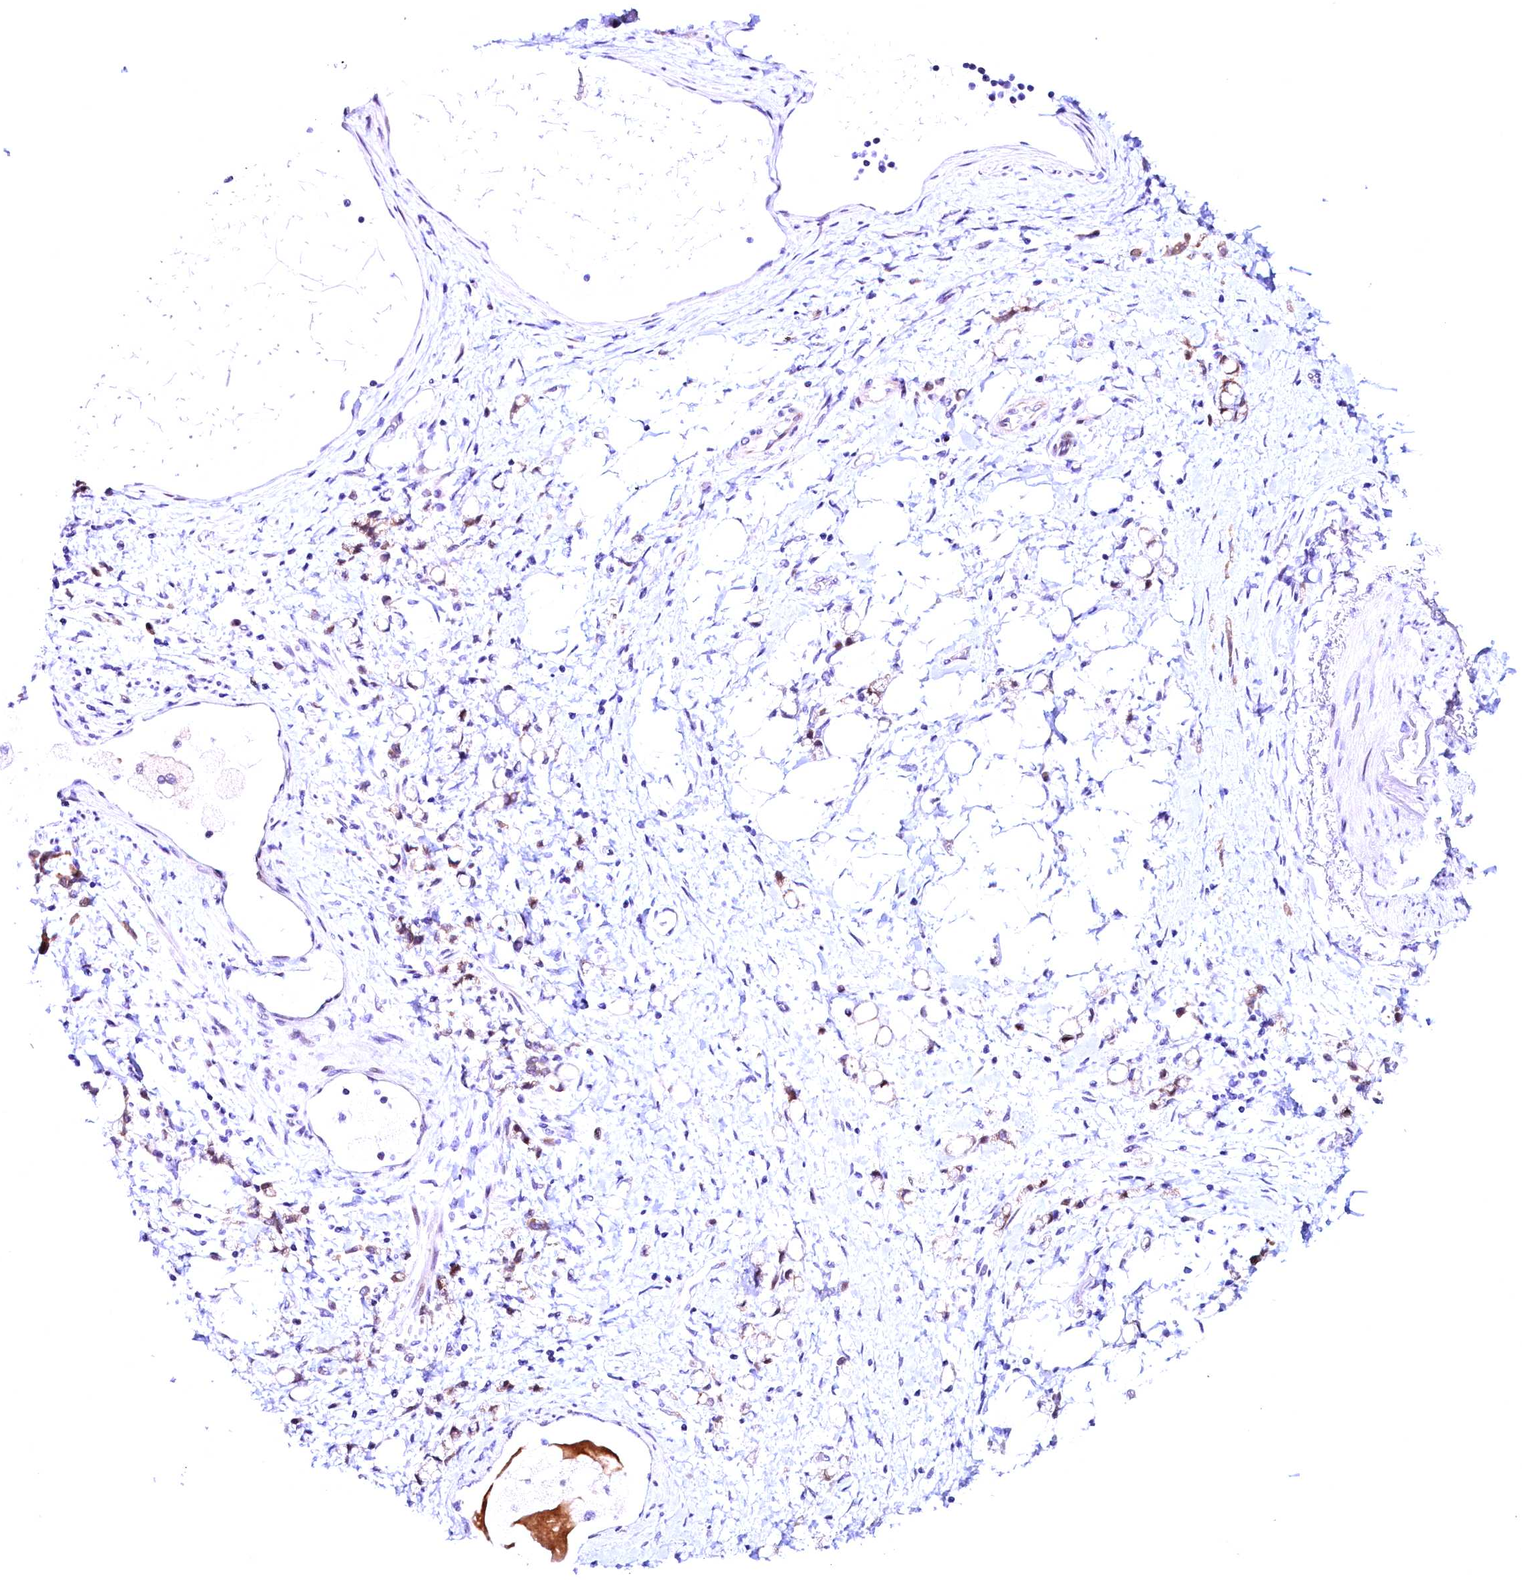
{"staining": {"intensity": "weak", "quantity": "<25%", "location": "cytoplasmic/membranous"}, "tissue": "stomach cancer", "cell_type": "Tumor cells", "image_type": "cancer", "snomed": [{"axis": "morphology", "description": "Adenocarcinoma, NOS"}, {"axis": "topography", "description": "Stomach"}], "caption": "Micrograph shows no significant protein positivity in tumor cells of adenocarcinoma (stomach).", "gene": "CCDC106", "patient": {"sex": "female", "age": 60}}